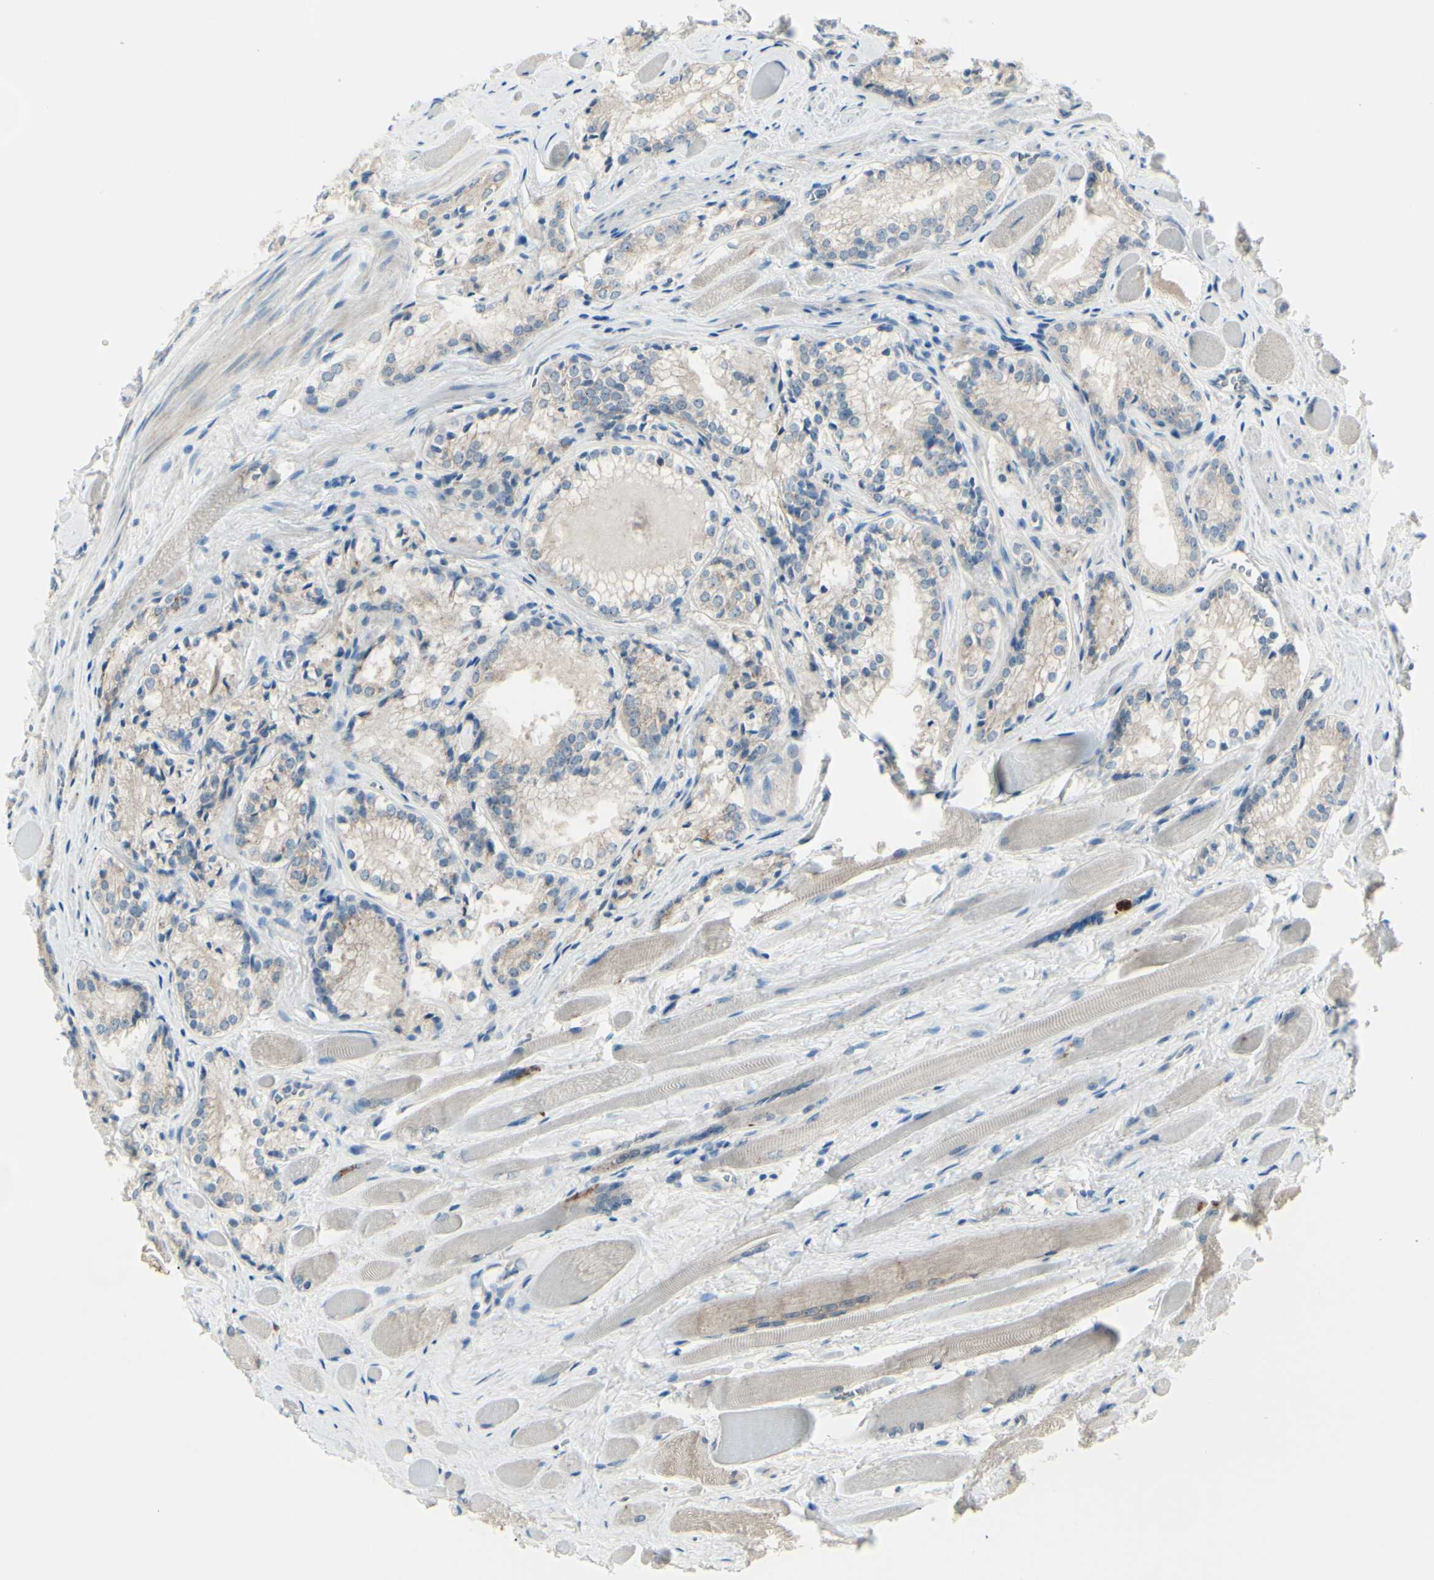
{"staining": {"intensity": "negative", "quantity": "none", "location": "none"}, "tissue": "prostate cancer", "cell_type": "Tumor cells", "image_type": "cancer", "snomed": [{"axis": "morphology", "description": "Adenocarcinoma, Low grade"}, {"axis": "topography", "description": "Prostate"}], "caption": "This histopathology image is of adenocarcinoma (low-grade) (prostate) stained with immunohistochemistry to label a protein in brown with the nuclei are counter-stained blue. There is no staining in tumor cells.", "gene": "B4GALT1", "patient": {"sex": "male", "age": 60}}